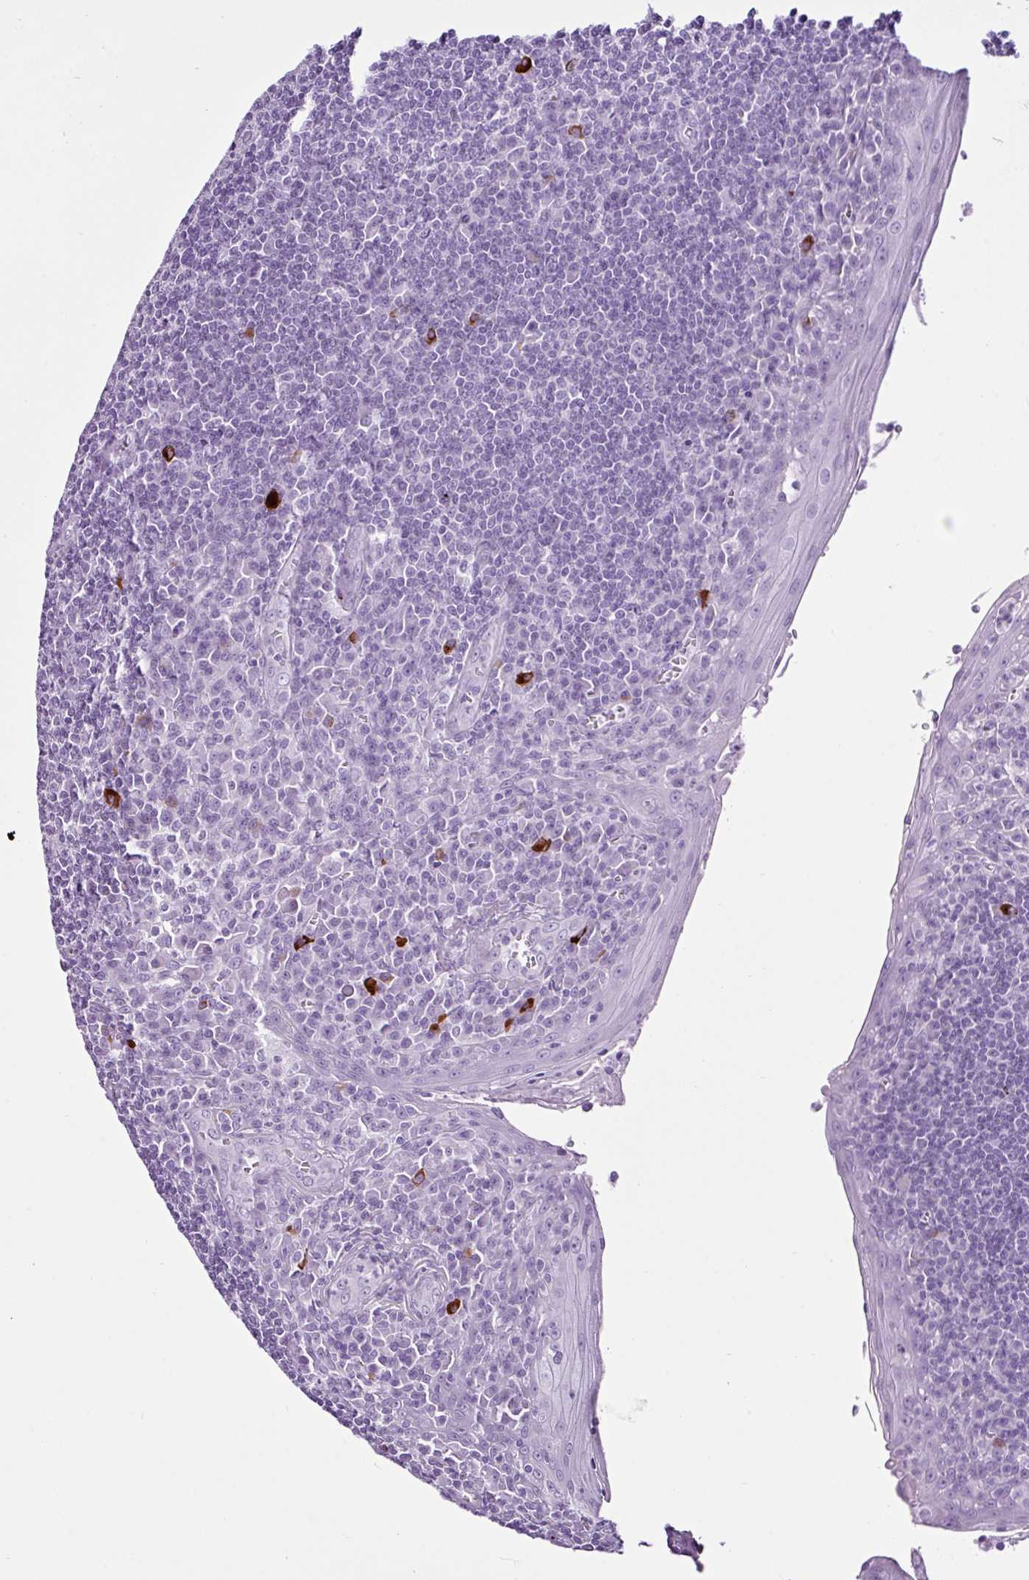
{"staining": {"intensity": "negative", "quantity": "none", "location": "none"}, "tissue": "tonsil", "cell_type": "Germinal center cells", "image_type": "normal", "snomed": [{"axis": "morphology", "description": "Normal tissue, NOS"}, {"axis": "topography", "description": "Tonsil"}], "caption": "Immunohistochemistry (IHC) of unremarkable human tonsil demonstrates no expression in germinal center cells.", "gene": "LILRB4", "patient": {"sex": "male", "age": 27}}